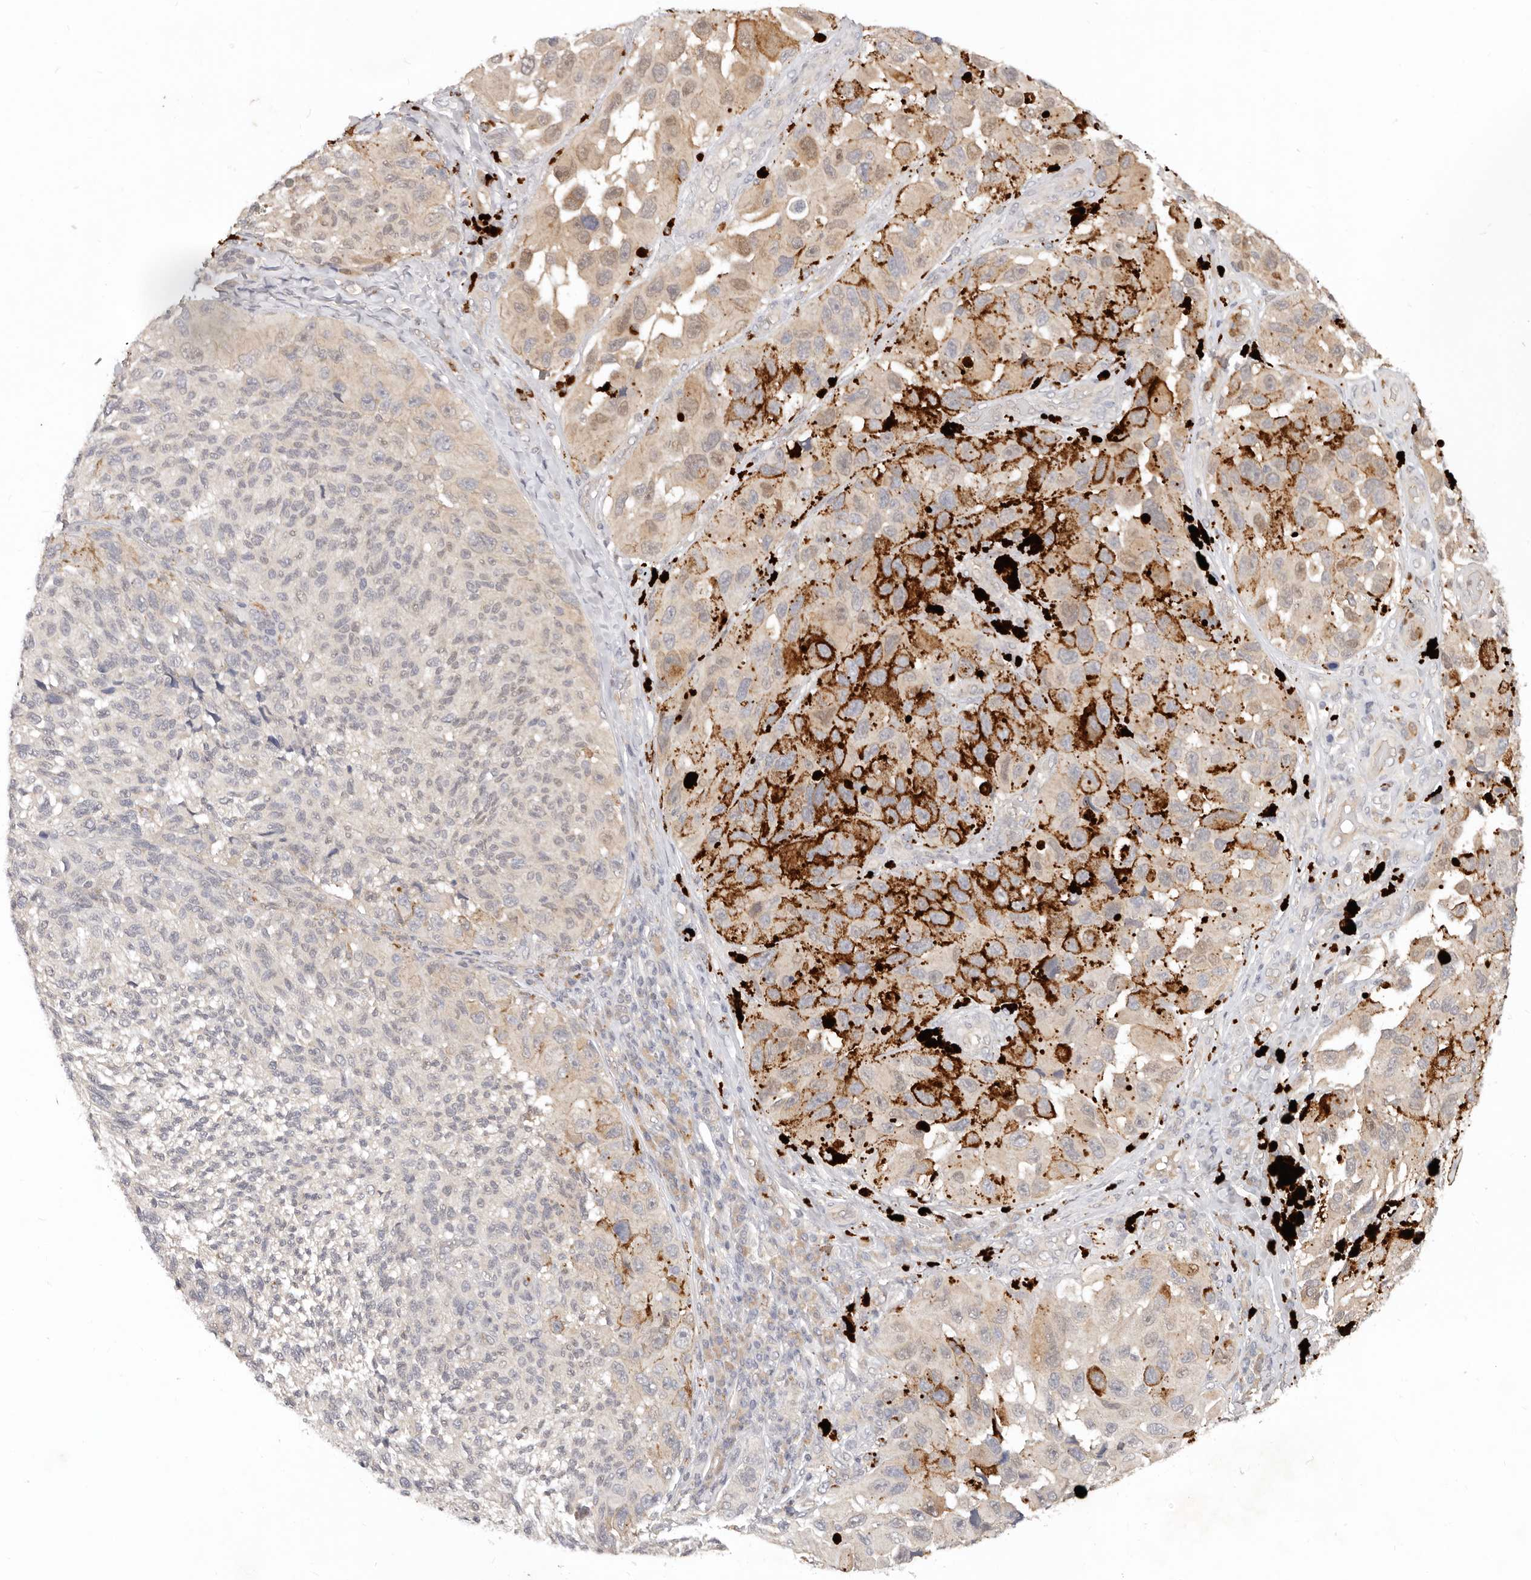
{"staining": {"intensity": "weak", "quantity": "<25%", "location": "cytoplasmic/membranous"}, "tissue": "melanoma", "cell_type": "Tumor cells", "image_type": "cancer", "snomed": [{"axis": "morphology", "description": "Malignant melanoma, NOS"}, {"axis": "topography", "description": "Skin"}], "caption": "Tumor cells are negative for brown protein staining in melanoma. (Immunohistochemistry, brightfield microscopy, high magnification).", "gene": "USP49", "patient": {"sex": "female", "age": 73}}